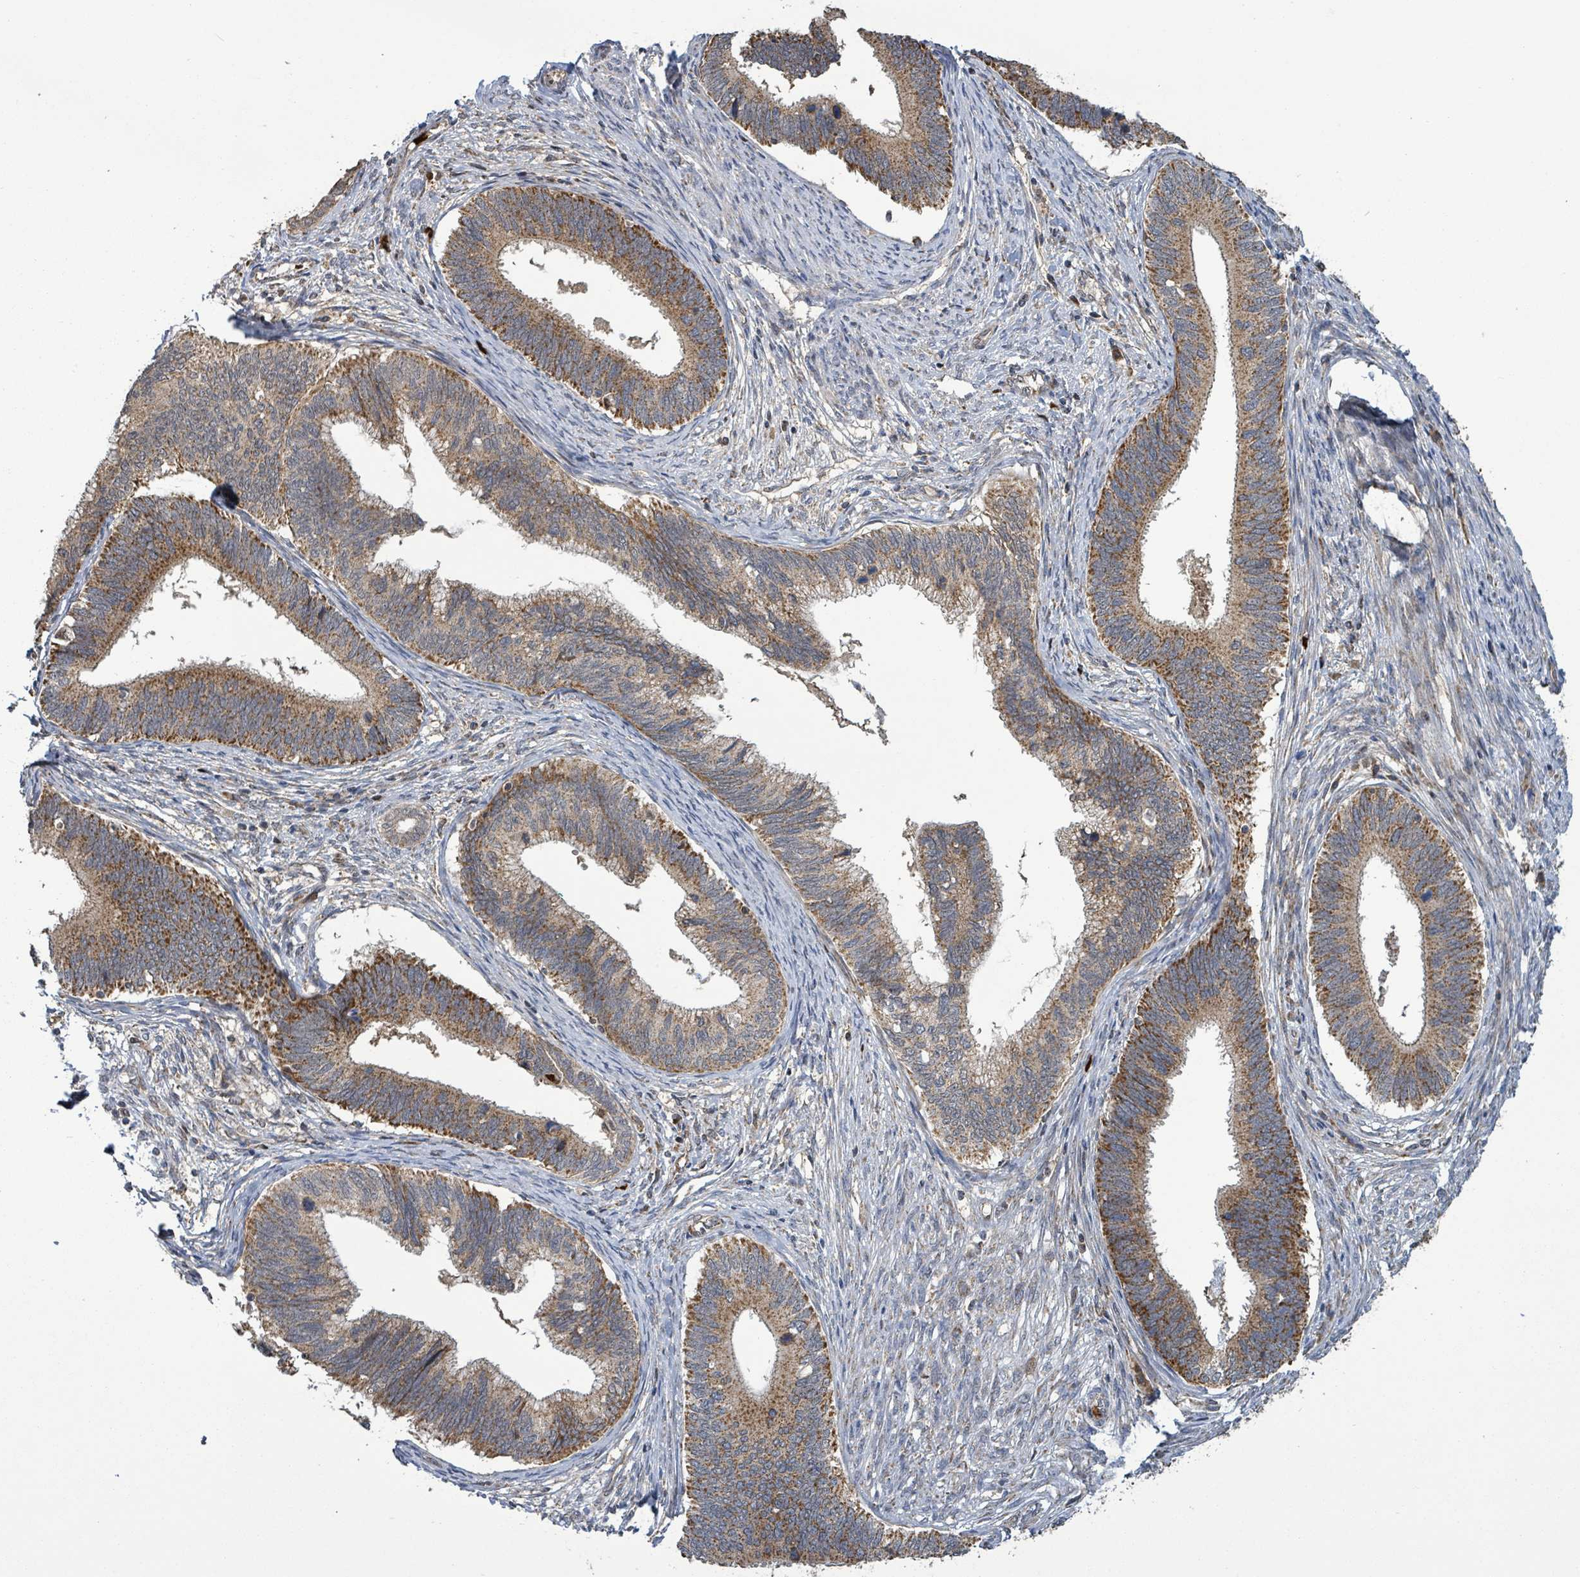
{"staining": {"intensity": "moderate", "quantity": ">75%", "location": "cytoplasmic/membranous"}, "tissue": "cervical cancer", "cell_type": "Tumor cells", "image_type": "cancer", "snomed": [{"axis": "morphology", "description": "Adenocarcinoma, NOS"}, {"axis": "topography", "description": "Cervix"}], "caption": "An IHC image of tumor tissue is shown. Protein staining in brown labels moderate cytoplasmic/membranous positivity in adenocarcinoma (cervical) within tumor cells.", "gene": "COQ6", "patient": {"sex": "female", "age": 42}}